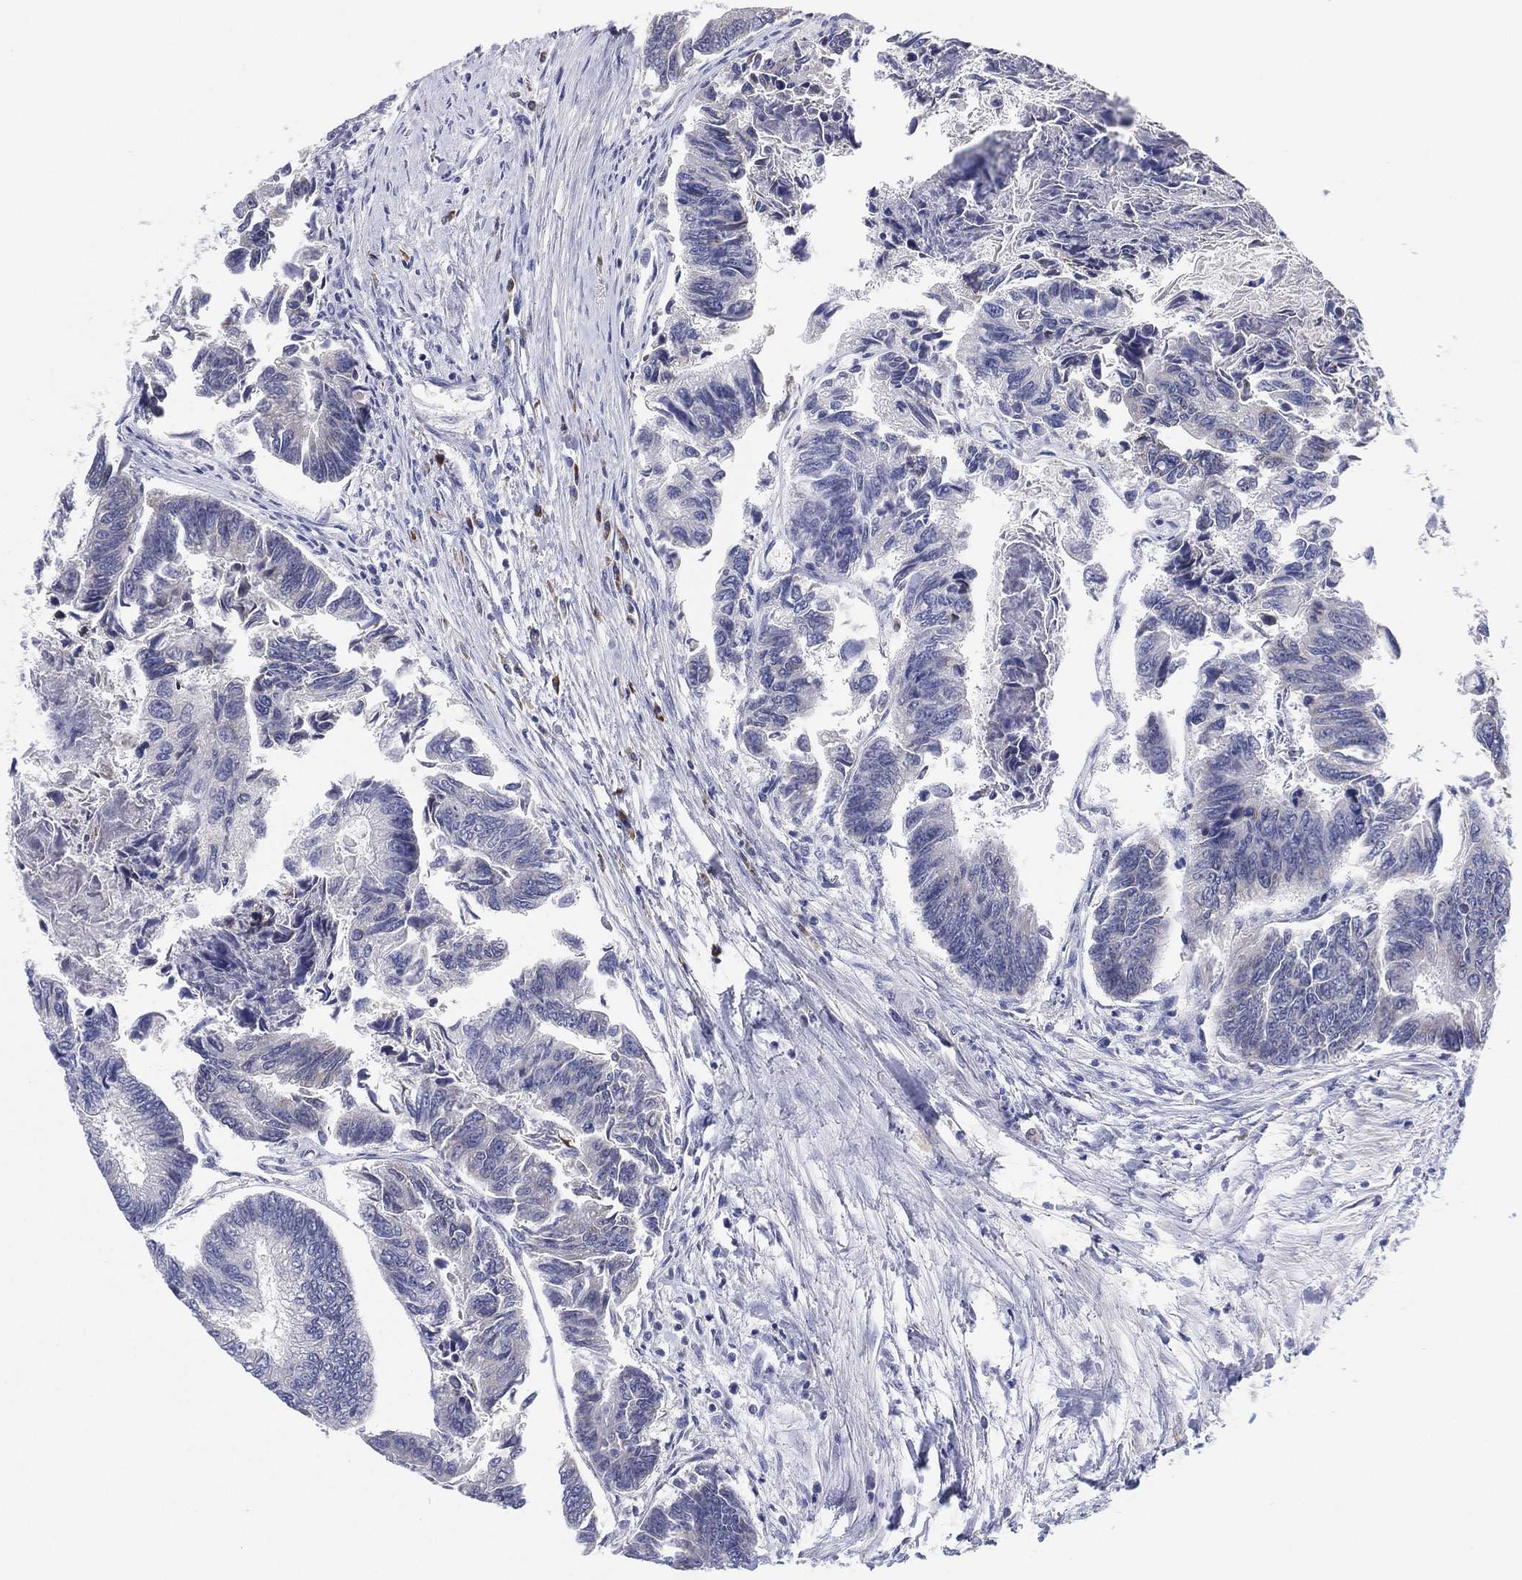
{"staining": {"intensity": "negative", "quantity": "none", "location": "none"}, "tissue": "colorectal cancer", "cell_type": "Tumor cells", "image_type": "cancer", "snomed": [{"axis": "morphology", "description": "Adenocarcinoma, NOS"}, {"axis": "topography", "description": "Colon"}], "caption": "Tumor cells are negative for brown protein staining in adenocarcinoma (colorectal).", "gene": "TMEM40", "patient": {"sex": "female", "age": 65}}